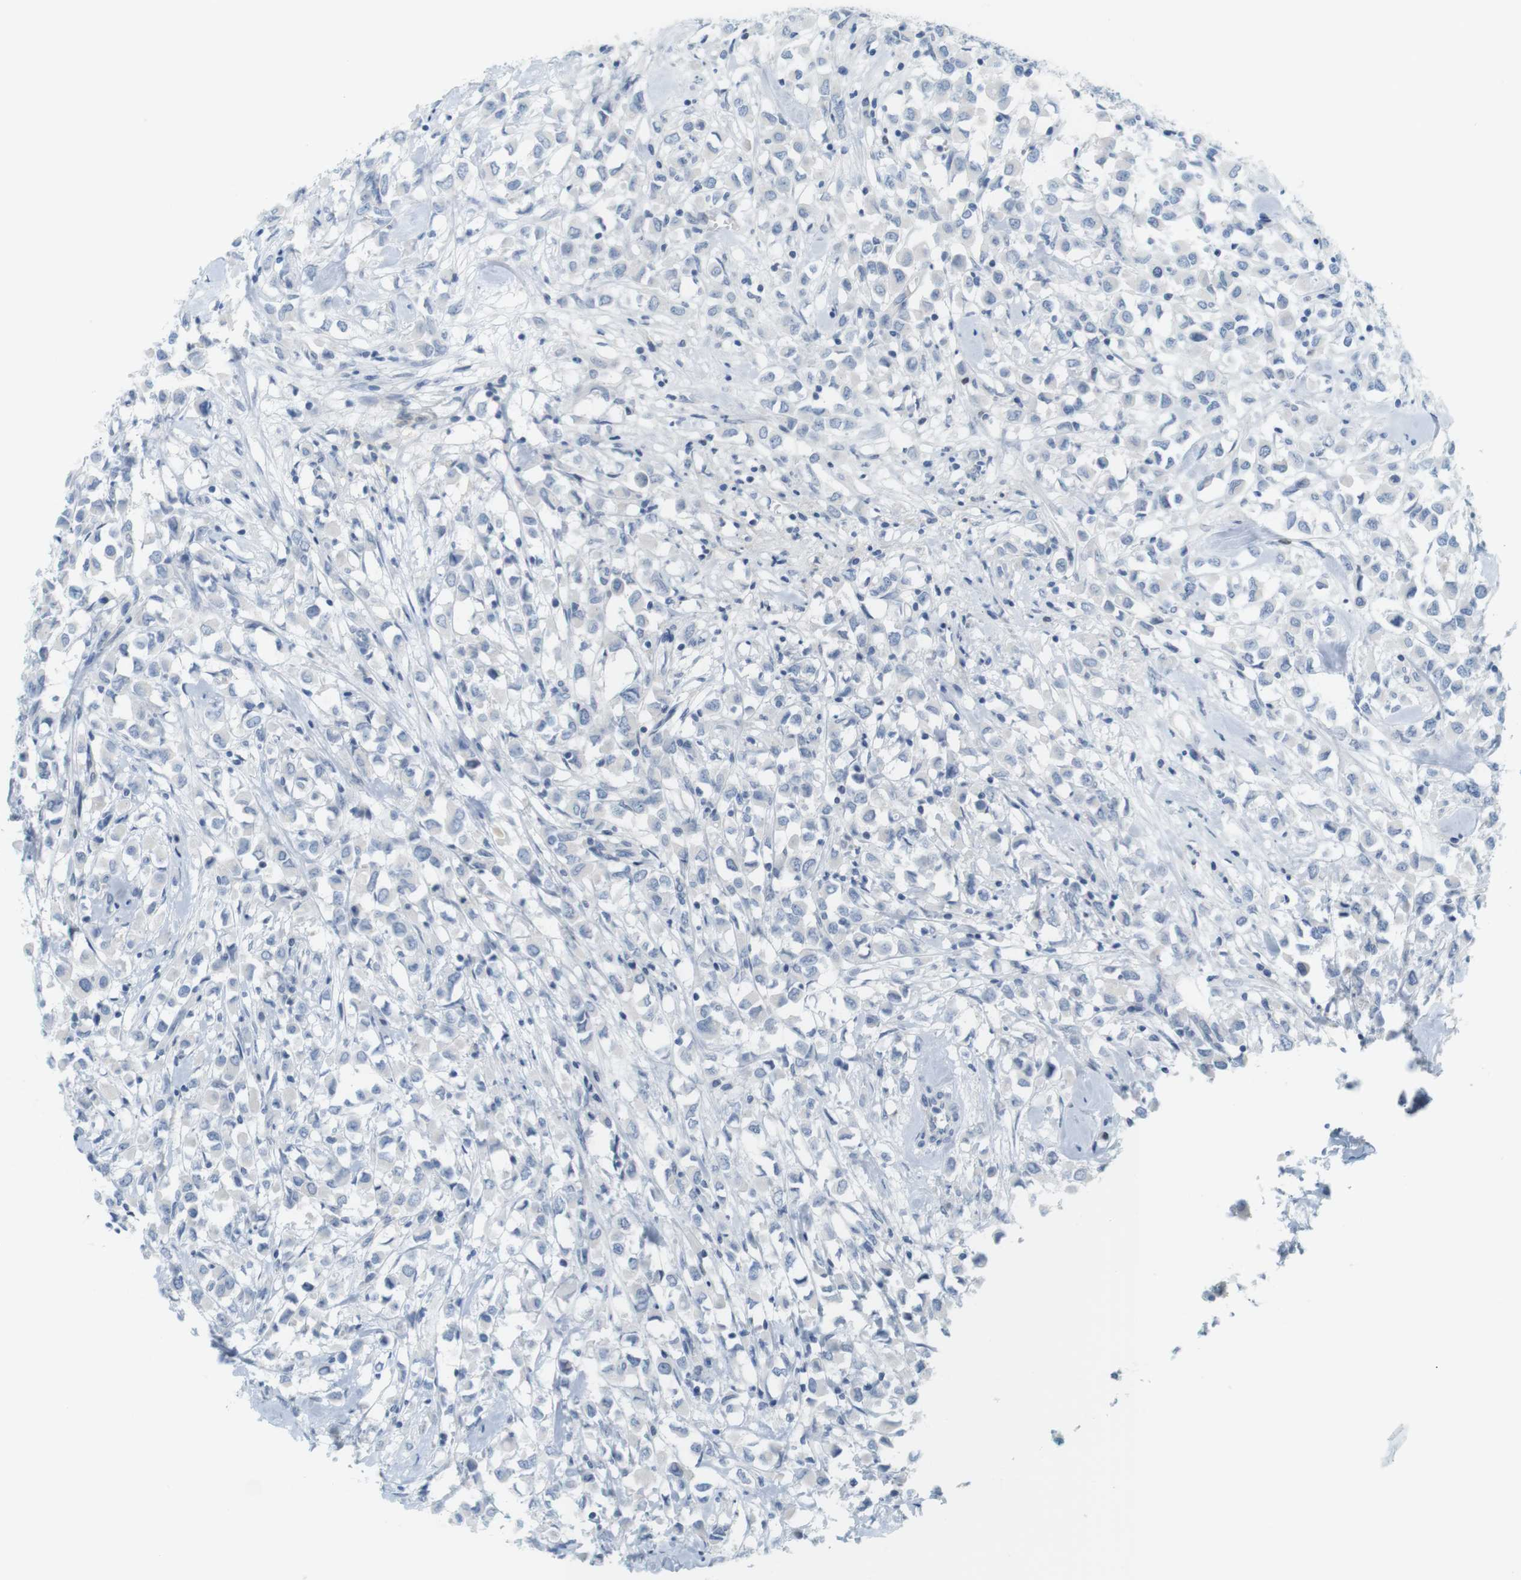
{"staining": {"intensity": "negative", "quantity": "none", "location": "none"}, "tissue": "breast cancer", "cell_type": "Tumor cells", "image_type": "cancer", "snomed": [{"axis": "morphology", "description": "Duct carcinoma"}, {"axis": "topography", "description": "Breast"}], "caption": "Immunohistochemical staining of human breast infiltrating ductal carcinoma exhibits no significant staining in tumor cells.", "gene": "CREB3L2", "patient": {"sex": "female", "age": 61}}